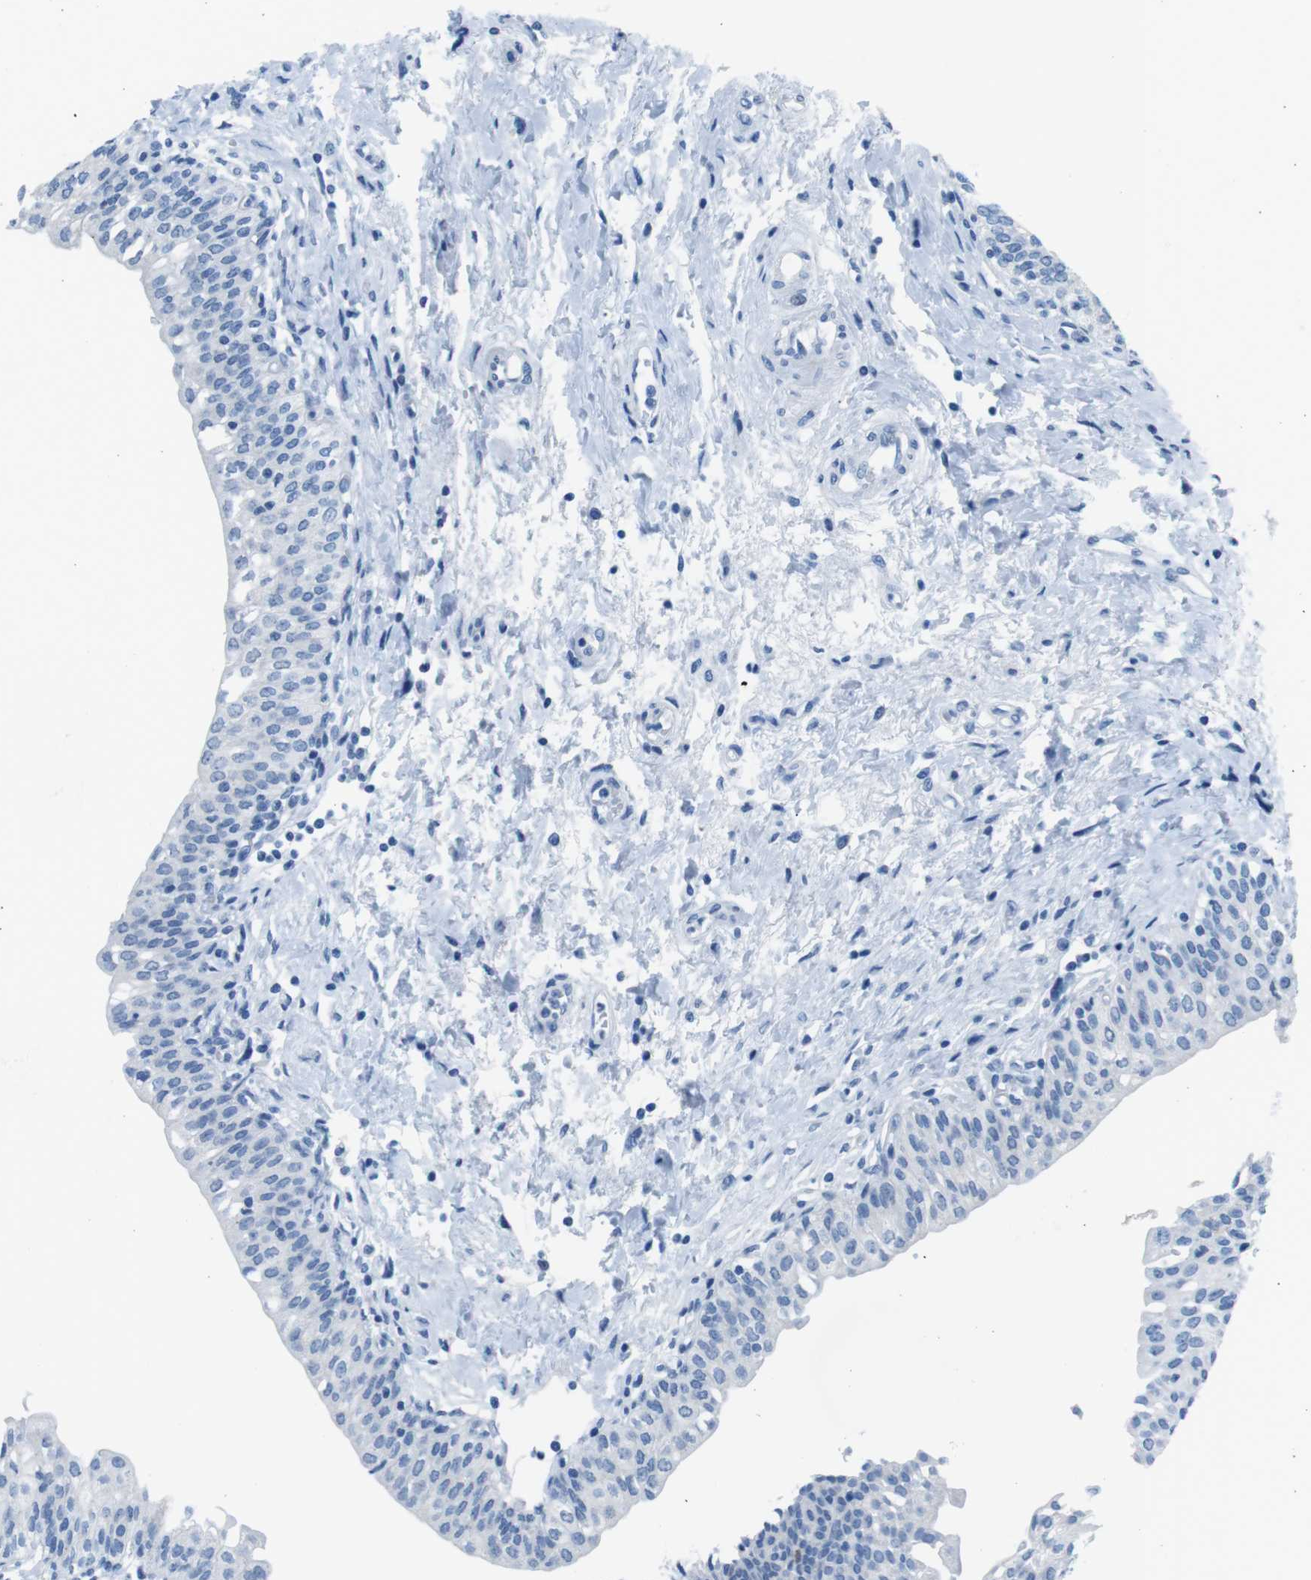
{"staining": {"intensity": "strong", "quantity": "<25%", "location": "cytoplasmic/membranous"}, "tissue": "urinary bladder", "cell_type": "Urothelial cells", "image_type": "normal", "snomed": [{"axis": "morphology", "description": "Normal tissue, NOS"}, {"axis": "topography", "description": "Urinary bladder"}], "caption": "Immunohistochemistry (IHC) photomicrograph of unremarkable urinary bladder stained for a protein (brown), which shows medium levels of strong cytoplasmic/membranous positivity in approximately <25% of urothelial cells.", "gene": "MUC2", "patient": {"sex": "male", "age": 55}}